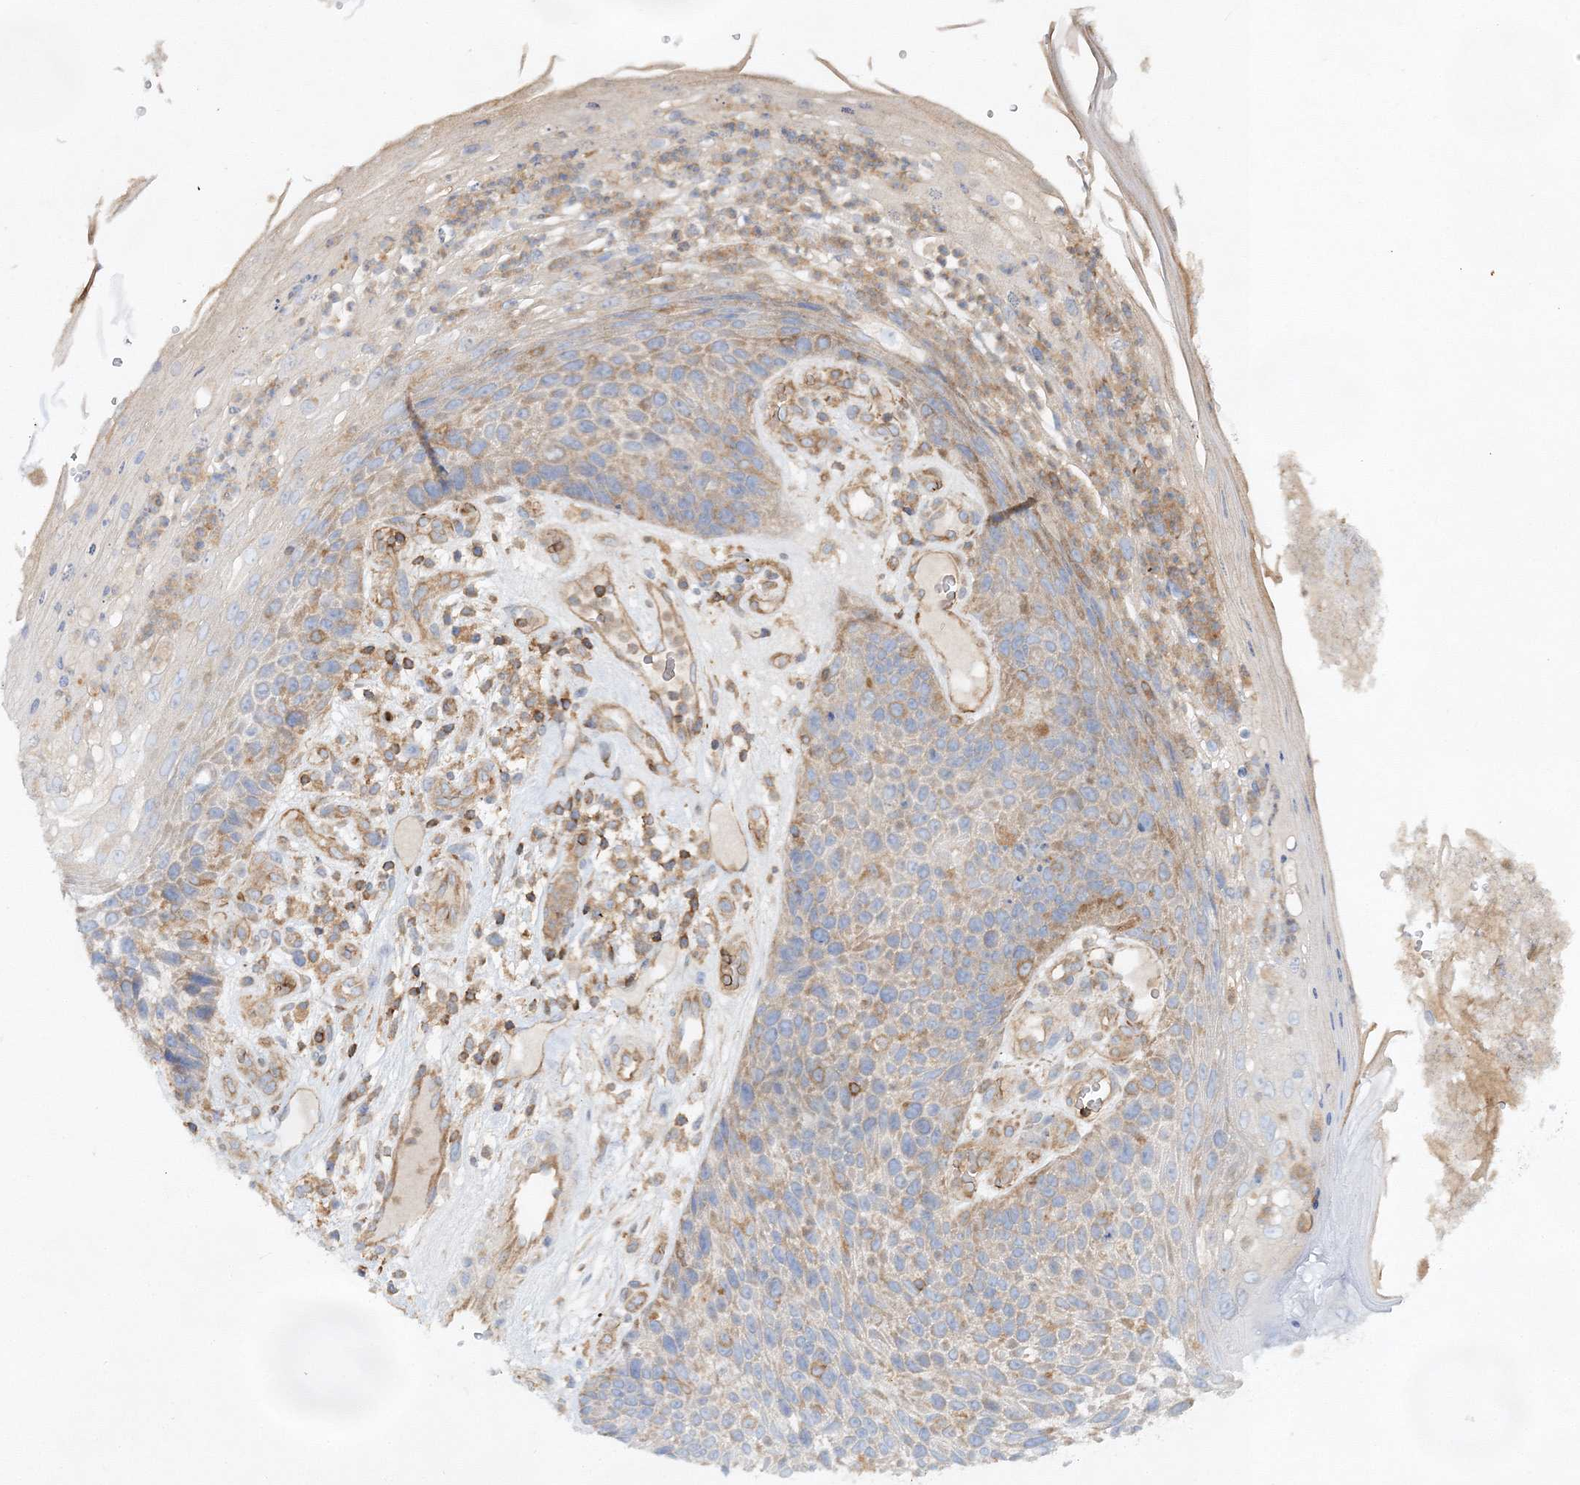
{"staining": {"intensity": "moderate", "quantity": ">75%", "location": "cytoplasmic/membranous"}, "tissue": "skin cancer", "cell_type": "Tumor cells", "image_type": "cancer", "snomed": [{"axis": "morphology", "description": "Squamous cell carcinoma, NOS"}, {"axis": "topography", "description": "Skin"}], "caption": "Immunohistochemical staining of human skin cancer (squamous cell carcinoma) shows medium levels of moderate cytoplasmic/membranous staining in about >75% of tumor cells. (DAB = brown stain, brightfield microscopy at high magnification).", "gene": "WDR37", "patient": {"sex": "female", "age": 88}}